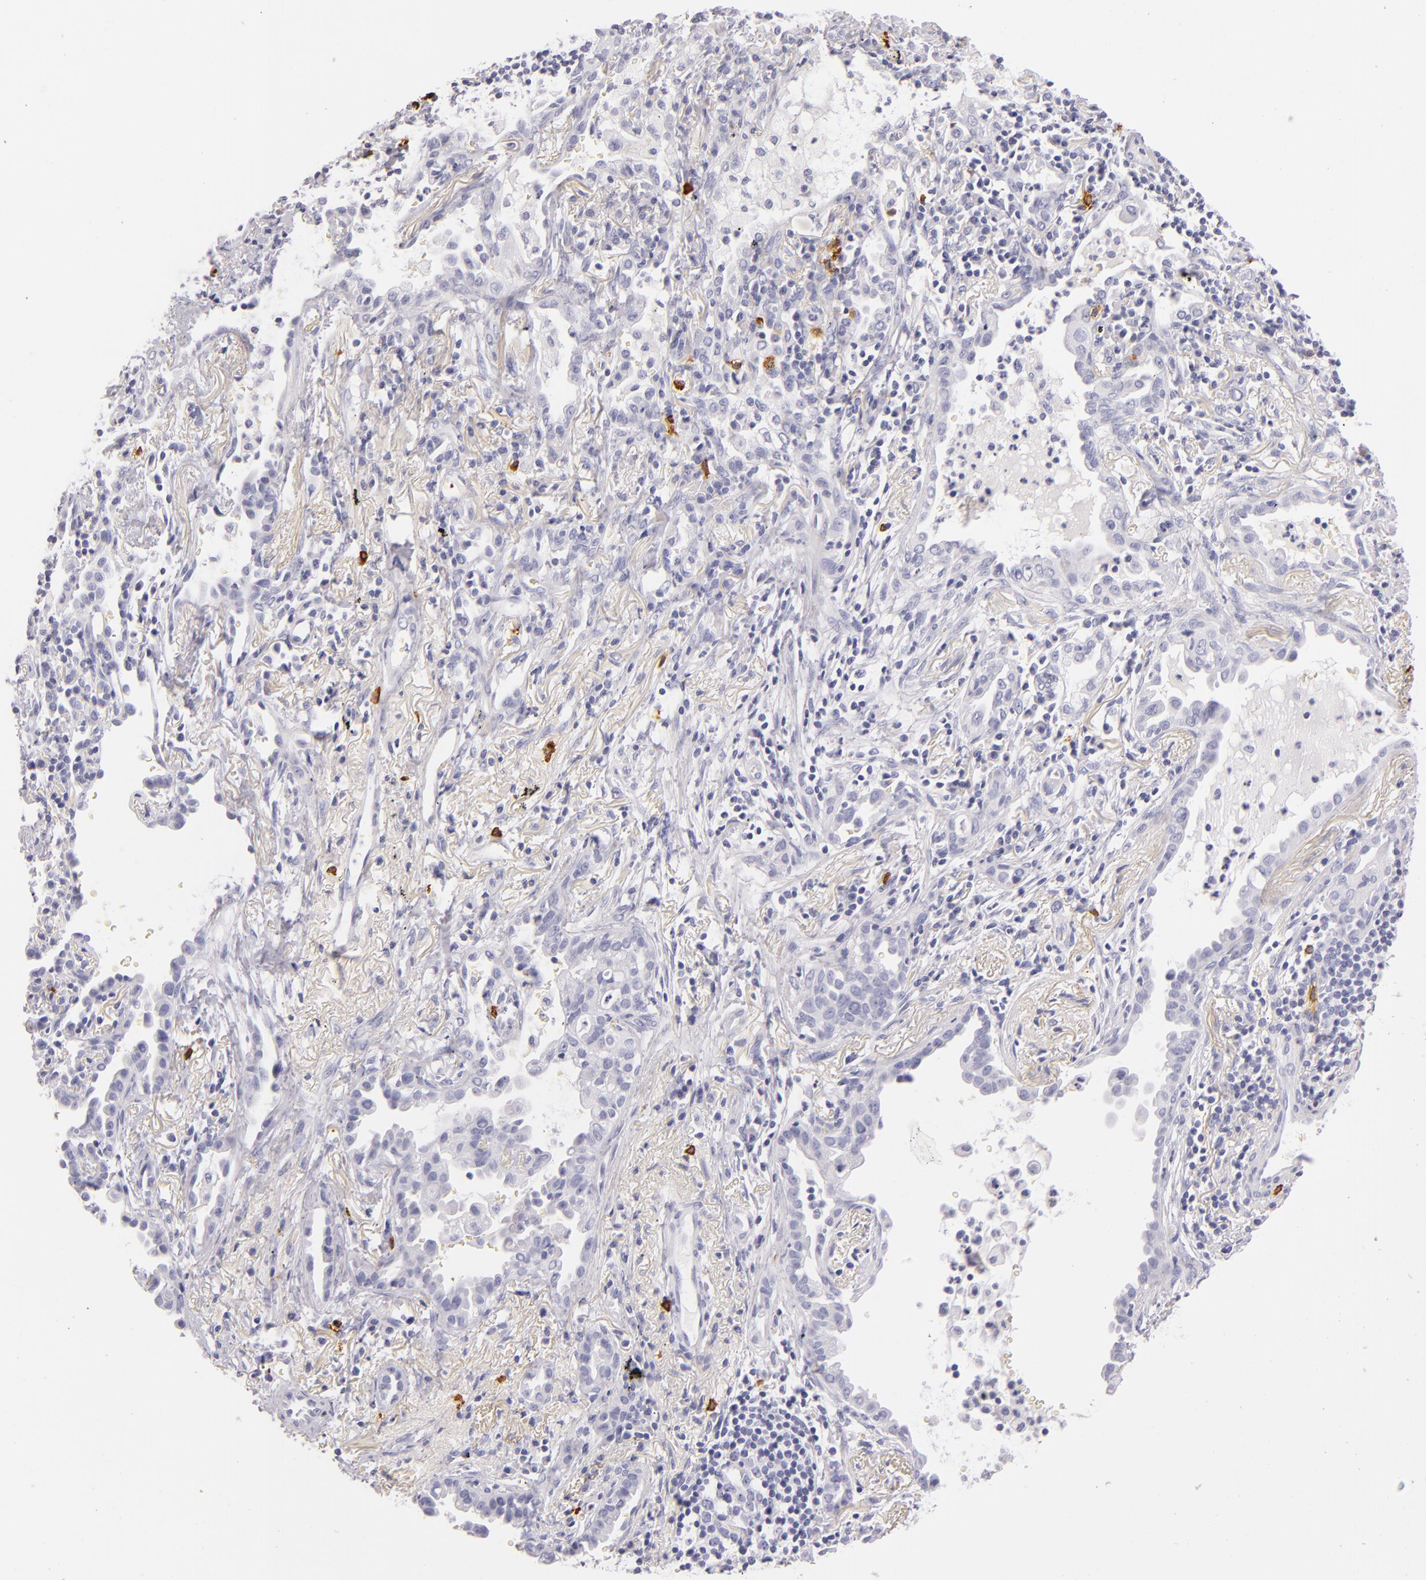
{"staining": {"intensity": "negative", "quantity": "none", "location": "none"}, "tissue": "lung cancer", "cell_type": "Tumor cells", "image_type": "cancer", "snomed": [{"axis": "morphology", "description": "Adenocarcinoma, NOS"}, {"axis": "topography", "description": "Lung"}], "caption": "A histopathology image of lung cancer (adenocarcinoma) stained for a protein shows no brown staining in tumor cells.", "gene": "TPSD1", "patient": {"sex": "female", "age": 50}}